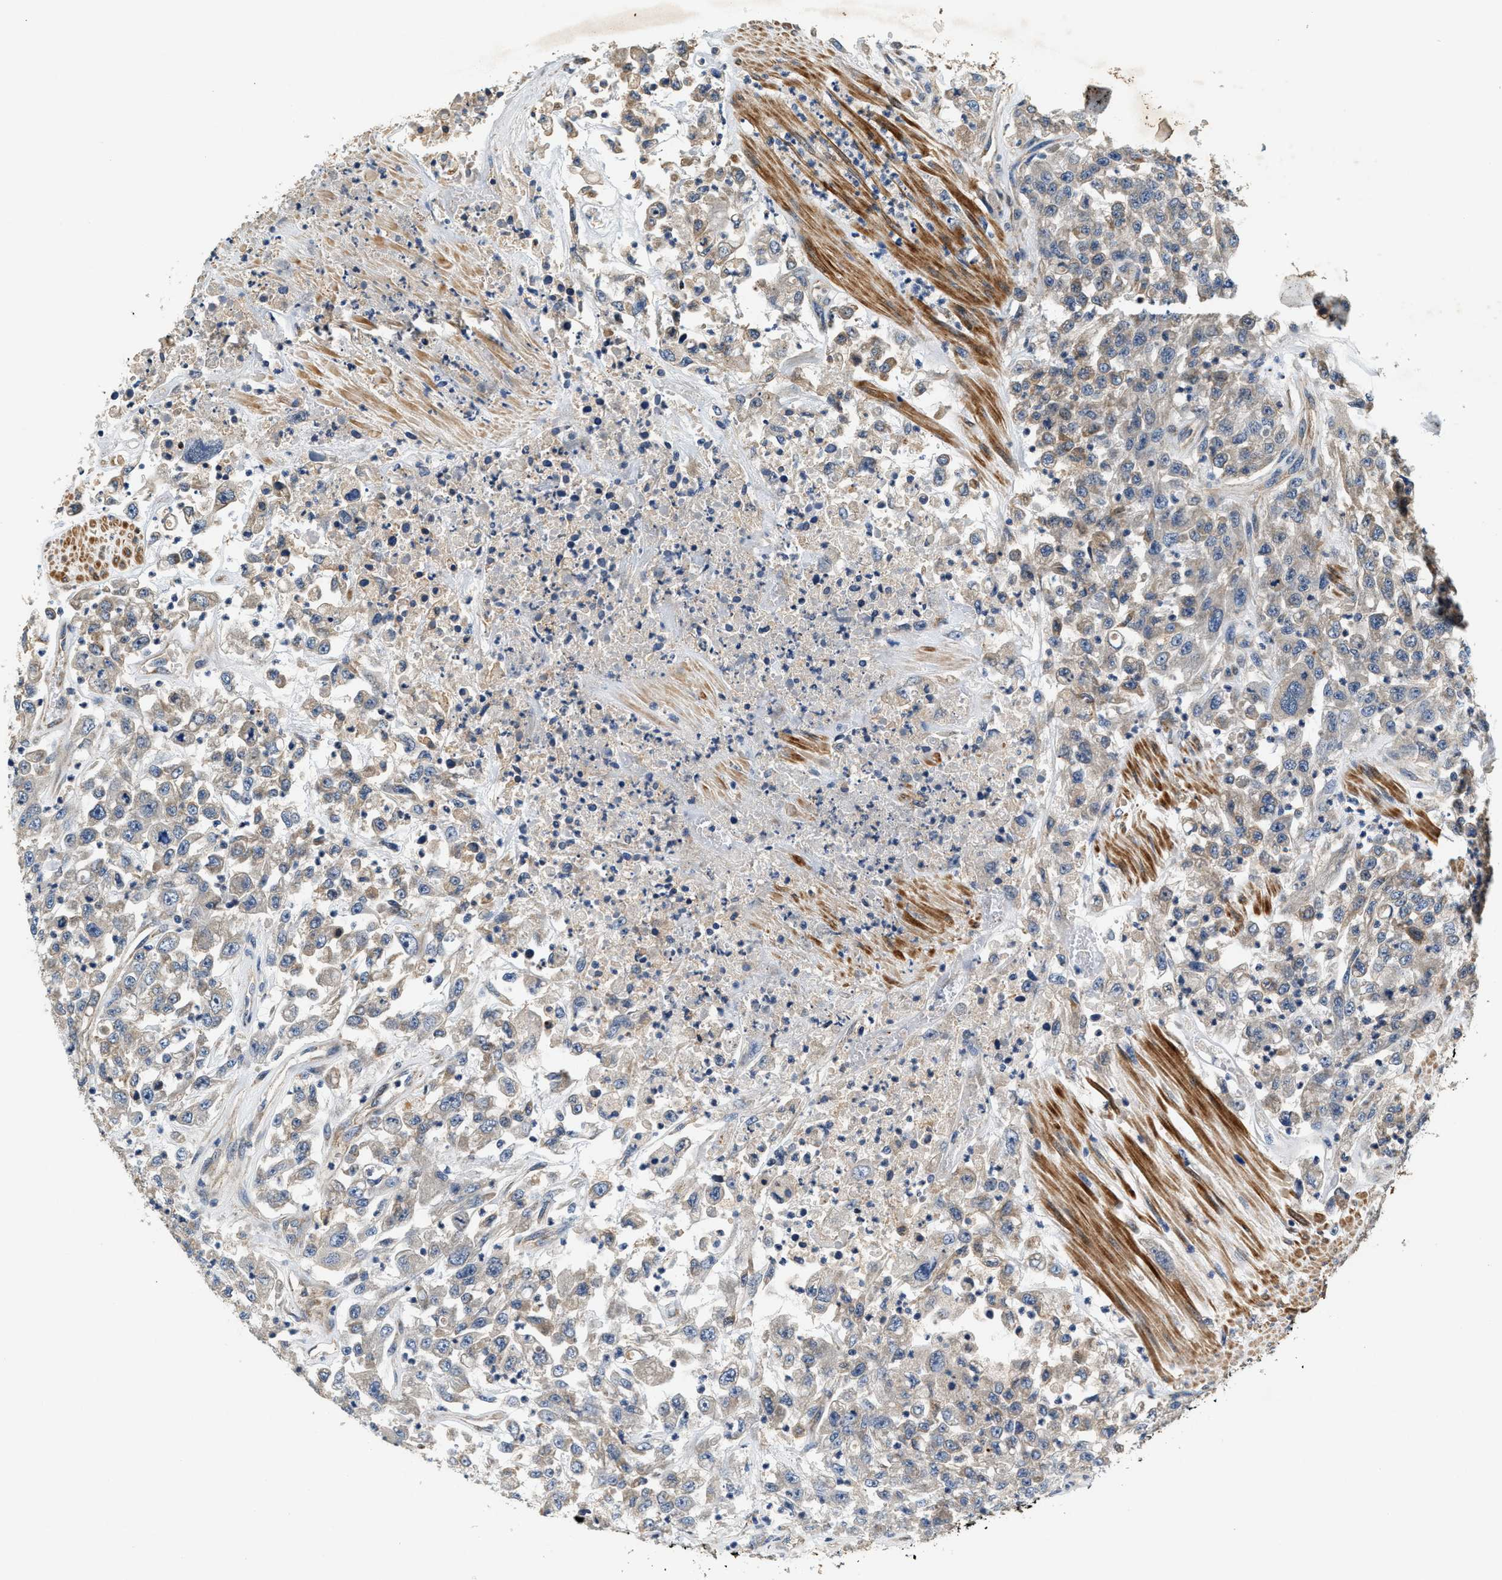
{"staining": {"intensity": "weak", "quantity": "<25%", "location": "cytoplasmic/membranous"}, "tissue": "urothelial cancer", "cell_type": "Tumor cells", "image_type": "cancer", "snomed": [{"axis": "morphology", "description": "Urothelial carcinoma, High grade"}, {"axis": "topography", "description": "Urinary bladder"}], "caption": "High-grade urothelial carcinoma was stained to show a protein in brown. There is no significant staining in tumor cells. (DAB immunohistochemistry (IHC) visualized using brightfield microscopy, high magnification).", "gene": "DUSP10", "patient": {"sex": "male", "age": 46}}